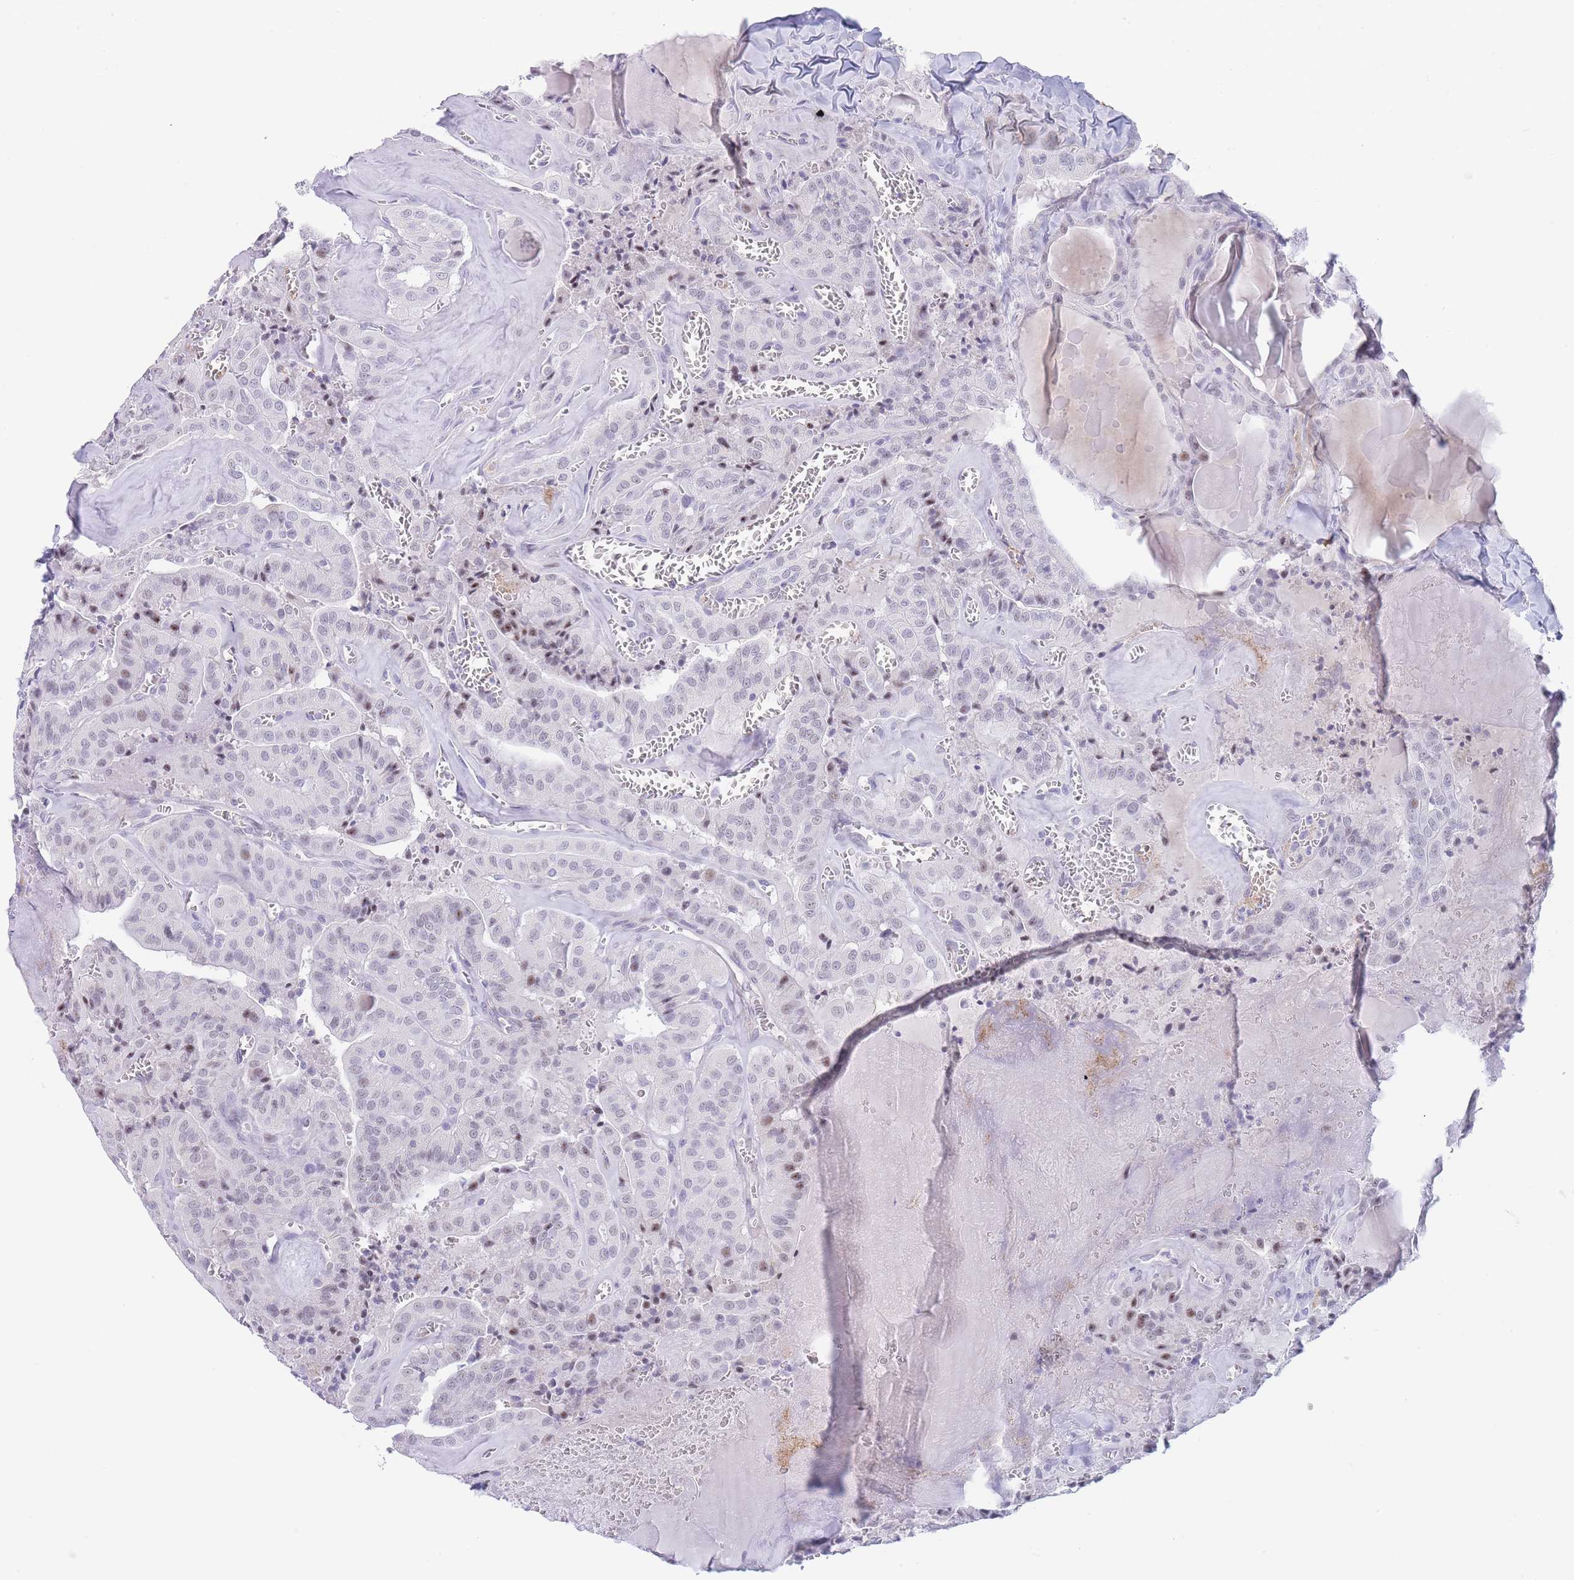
{"staining": {"intensity": "weak", "quantity": "<25%", "location": "nuclear"}, "tissue": "thyroid cancer", "cell_type": "Tumor cells", "image_type": "cancer", "snomed": [{"axis": "morphology", "description": "Papillary adenocarcinoma, NOS"}, {"axis": "topography", "description": "Thyroid gland"}], "caption": "A photomicrograph of thyroid cancer (papillary adenocarcinoma) stained for a protein demonstrates no brown staining in tumor cells.", "gene": "ASAP3", "patient": {"sex": "male", "age": 52}}